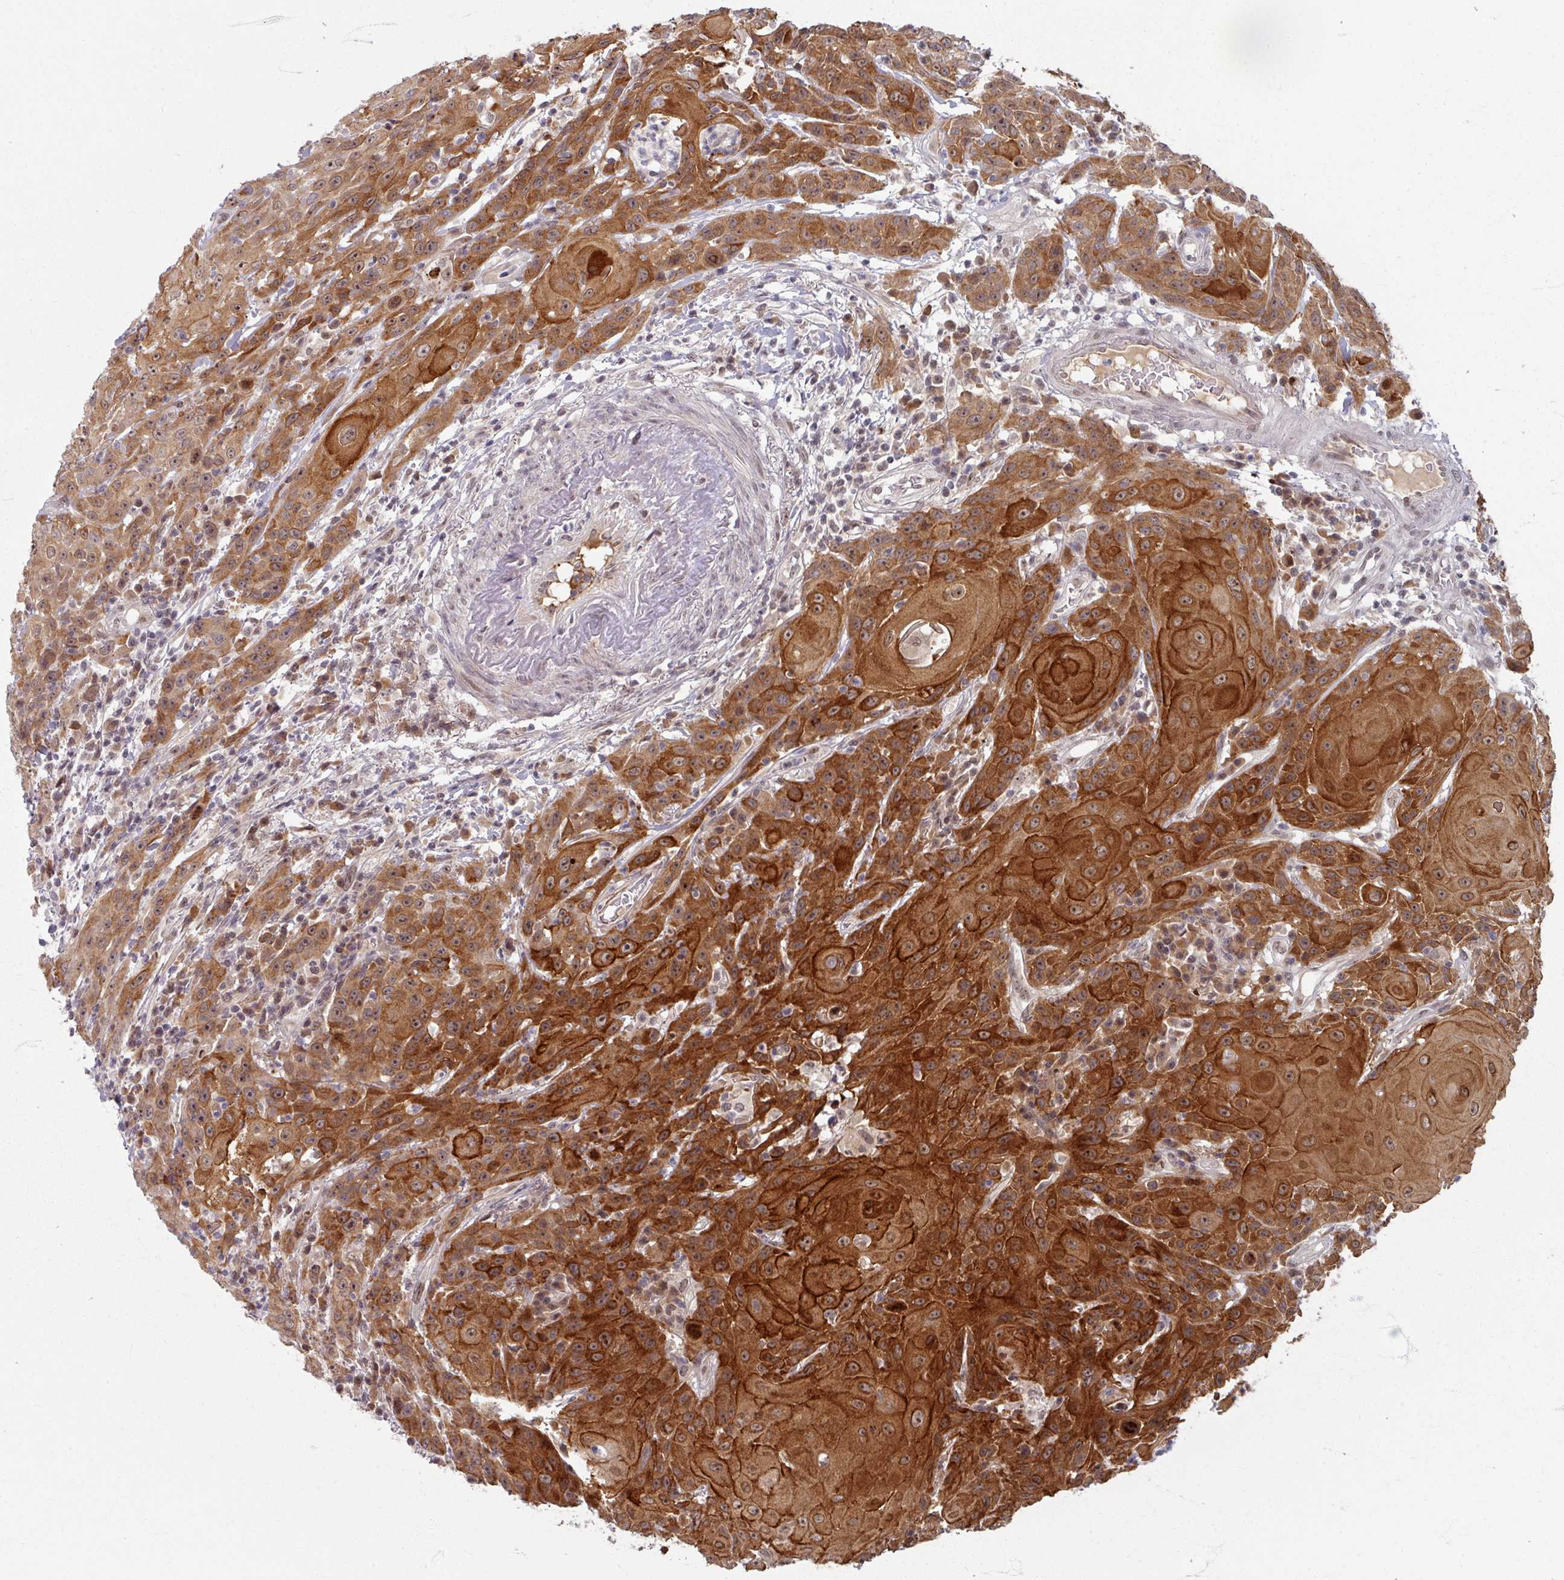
{"staining": {"intensity": "strong", "quantity": ">75%", "location": "cytoplasmic/membranous"}, "tissue": "head and neck cancer", "cell_type": "Tumor cells", "image_type": "cancer", "snomed": [{"axis": "morphology", "description": "Squamous cell carcinoma, NOS"}, {"axis": "topography", "description": "Skin"}, {"axis": "topography", "description": "Head-Neck"}], "caption": "High-magnification brightfield microscopy of head and neck cancer (squamous cell carcinoma) stained with DAB (brown) and counterstained with hematoxylin (blue). tumor cells exhibit strong cytoplasmic/membranous positivity is appreciated in approximately>75% of cells.", "gene": "KLC3", "patient": {"sex": "male", "age": 80}}